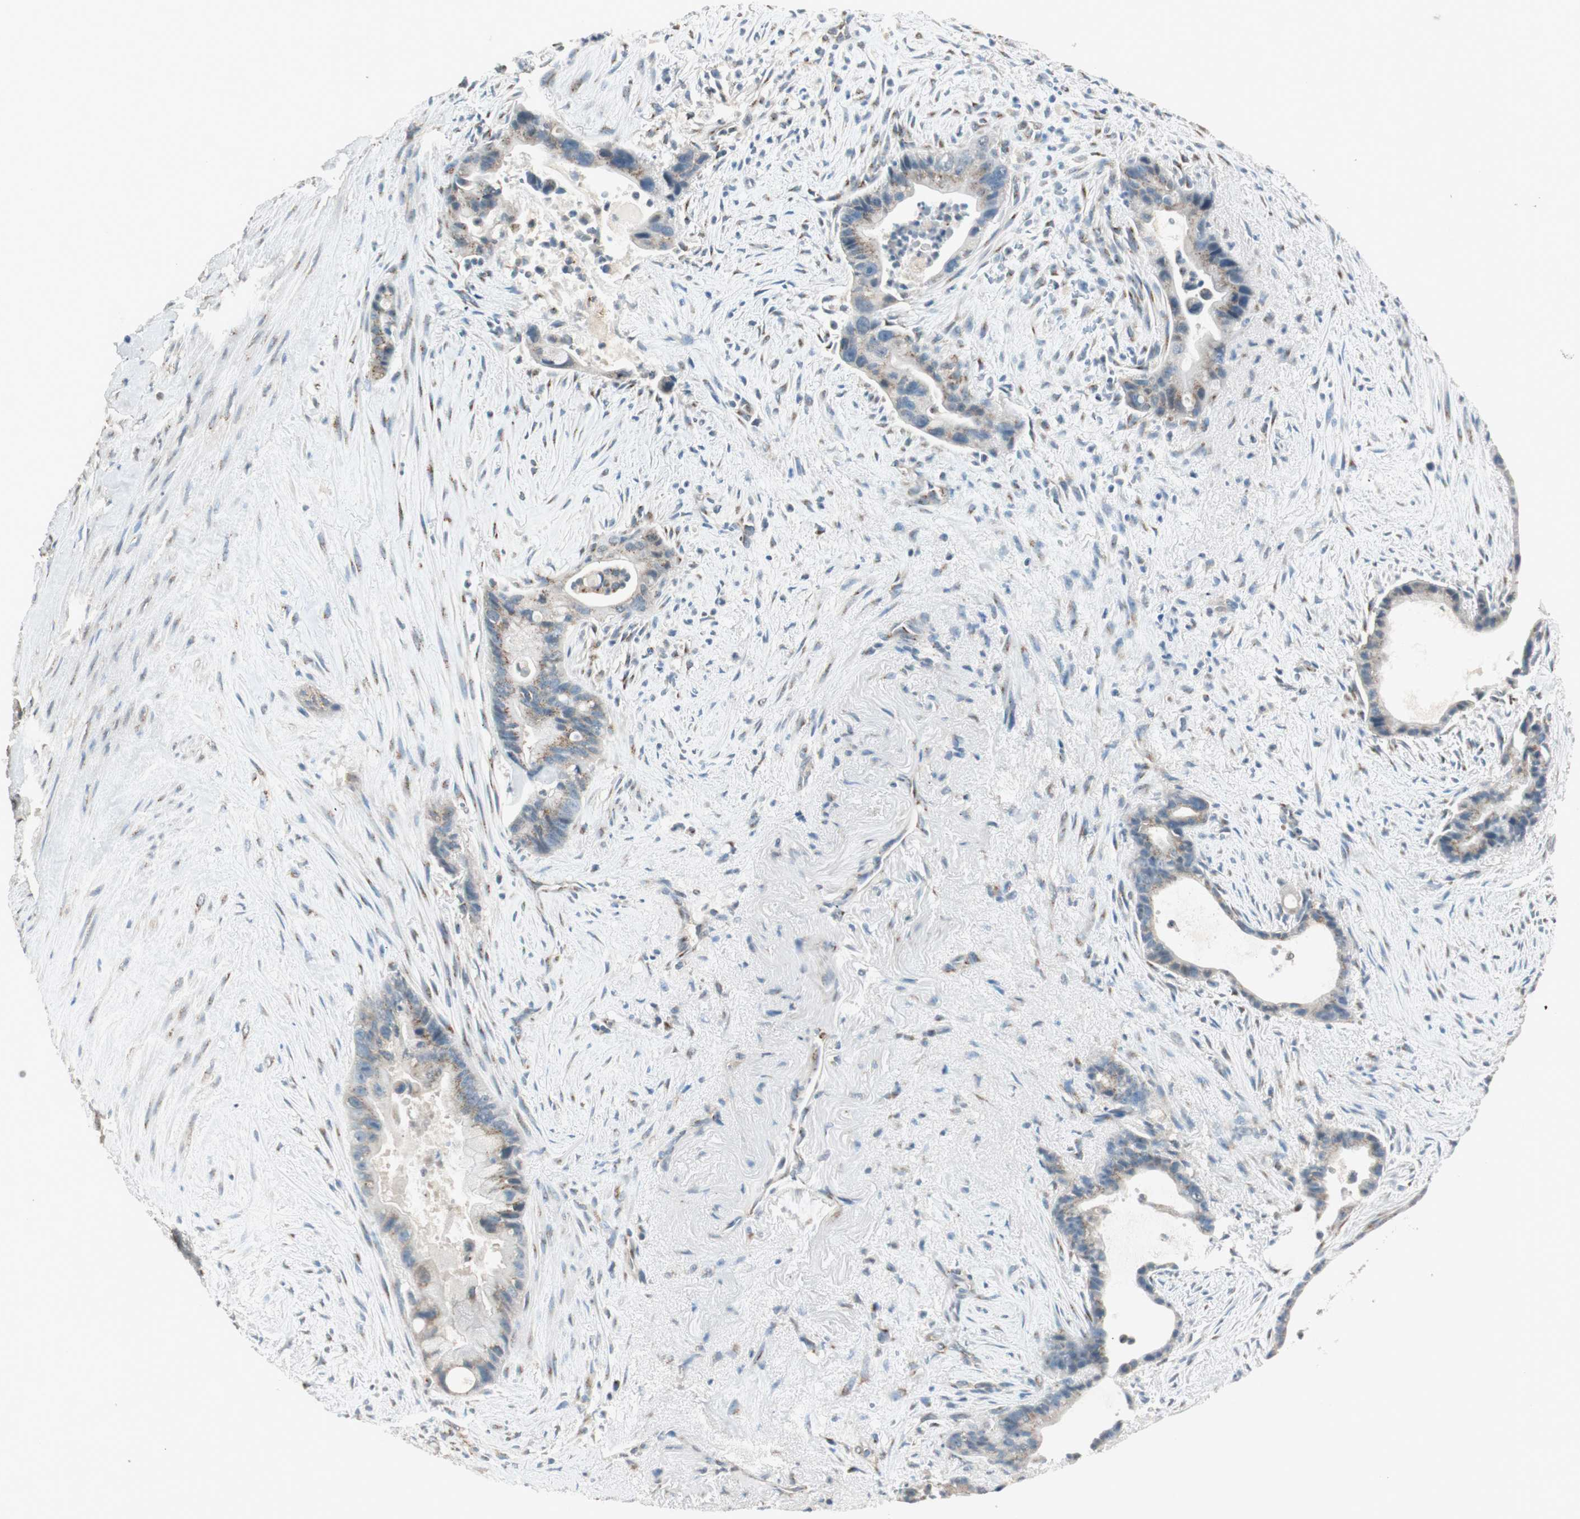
{"staining": {"intensity": "weak", "quantity": "25%-75%", "location": "cytoplasmic/membranous"}, "tissue": "liver cancer", "cell_type": "Tumor cells", "image_type": "cancer", "snomed": [{"axis": "morphology", "description": "Cholangiocarcinoma"}, {"axis": "topography", "description": "Liver"}], "caption": "Liver cancer (cholangiocarcinoma) stained for a protein displays weak cytoplasmic/membranous positivity in tumor cells.", "gene": "SEC16A", "patient": {"sex": "female", "age": 55}}